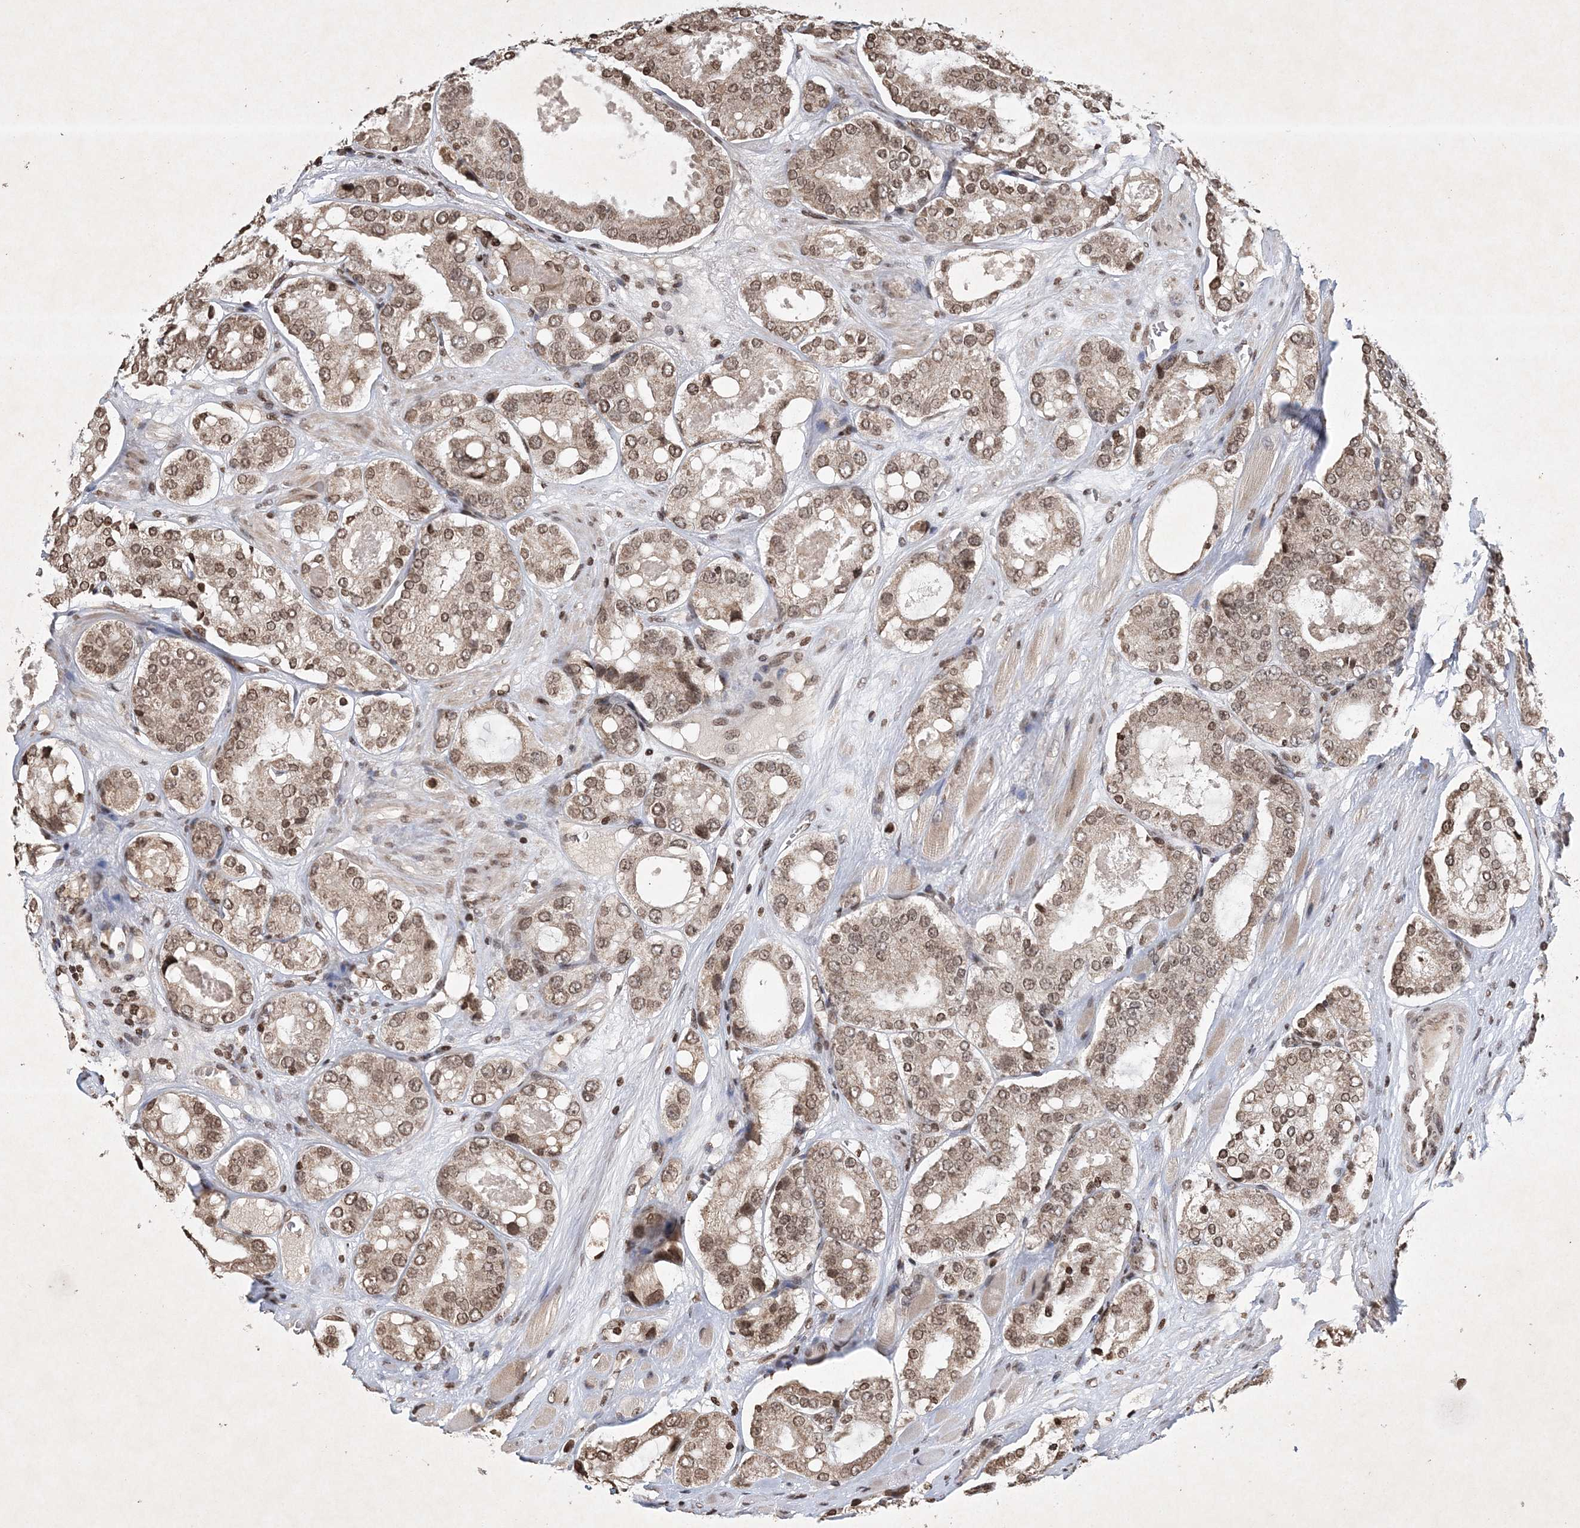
{"staining": {"intensity": "moderate", "quantity": ">75%", "location": "nuclear"}, "tissue": "prostate cancer", "cell_type": "Tumor cells", "image_type": "cancer", "snomed": [{"axis": "morphology", "description": "Adenocarcinoma, High grade"}, {"axis": "topography", "description": "Prostate"}], "caption": "Immunohistochemical staining of prostate cancer (high-grade adenocarcinoma) shows medium levels of moderate nuclear positivity in approximately >75% of tumor cells.", "gene": "NEDD9", "patient": {"sex": "male", "age": 65}}